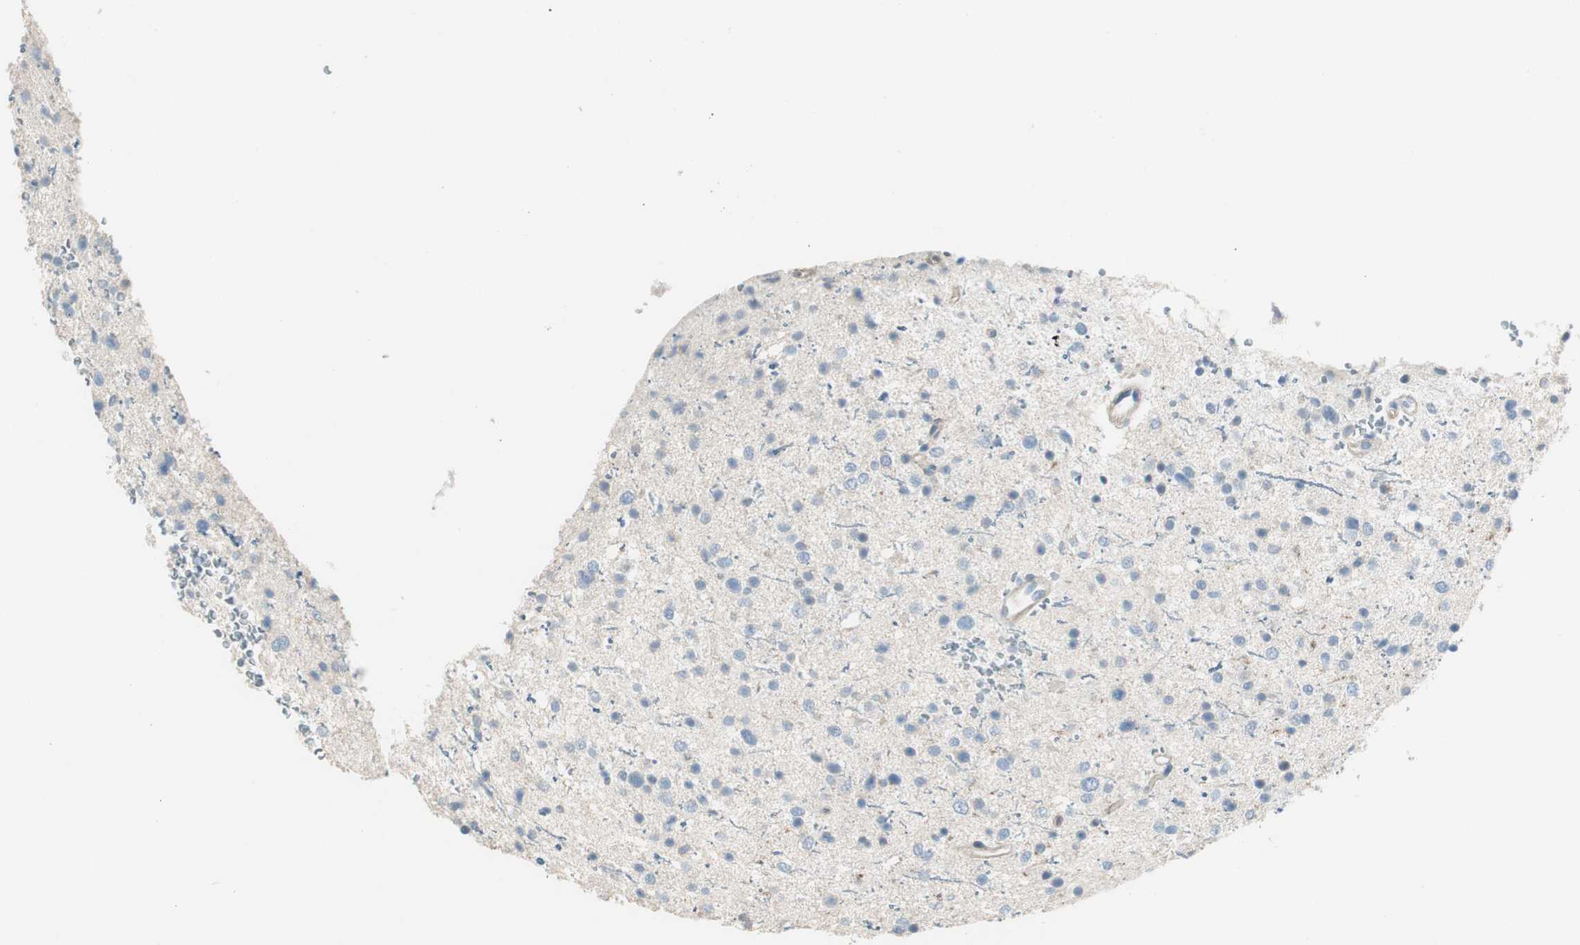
{"staining": {"intensity": "negative", "quantity": "none", "location": "none"}, "tissue": "glioma", "cell_type": "Tumor cells", "image_type": "cancer", "snomed": [{"axis": "morphology", "description": "Glioma, malignant, Low grade"}, {"axis": "topography", "description": "Brain"}], "caption": "Malignant low-grade glioma was stained to show a protein in brown. There is no significant staining in tumor cells.", "gene": "EVA1A", "patient": {"sex": "female", "age": 37}}